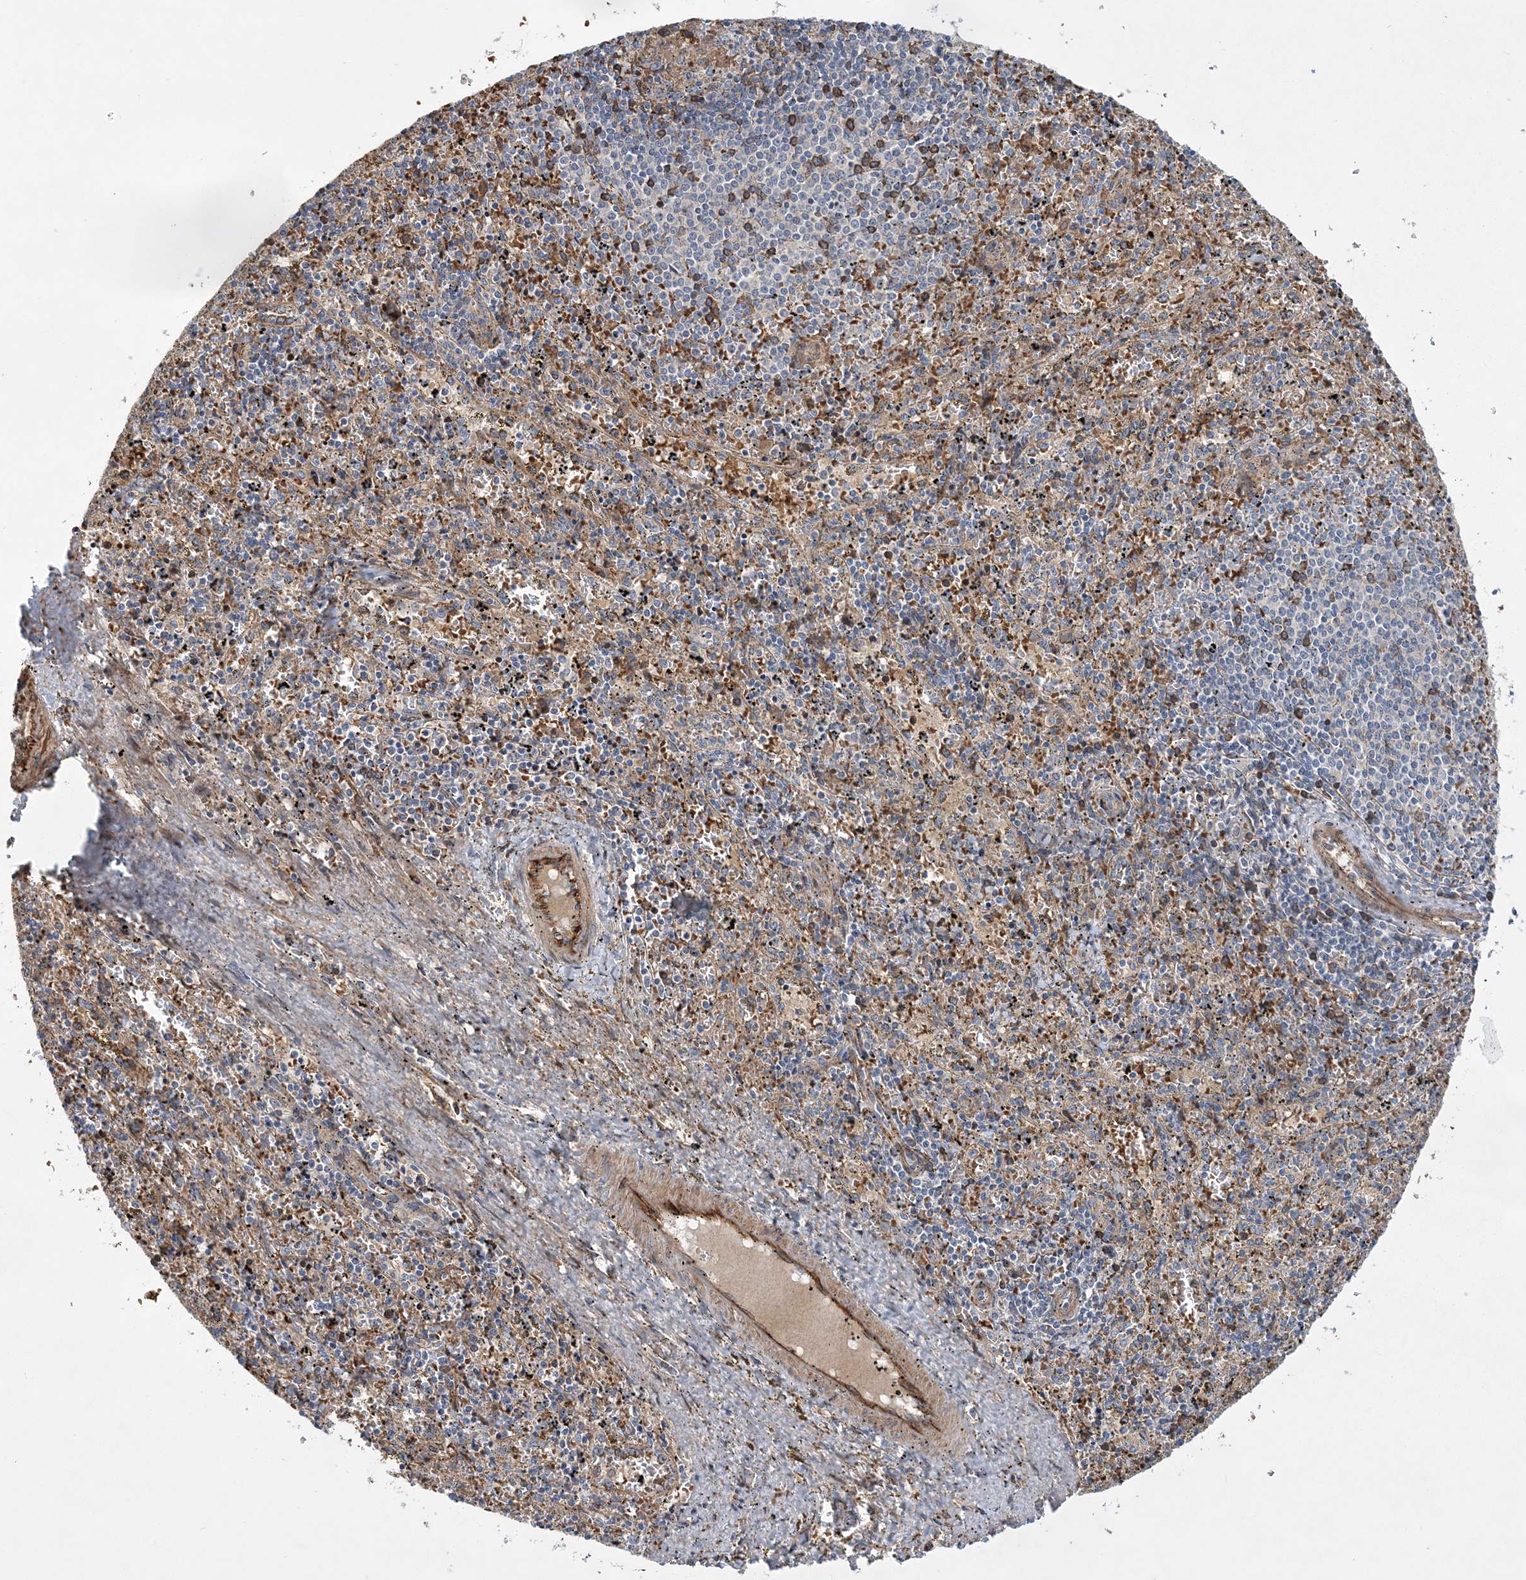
{"staining": {"intensity": "moderate", "quantity": "<25%", "location": "cytoplasmic/membranous"}, "tissue": "spleen", "cell_type": "Cells in red pulp", "image_type": "normal", "snomed": [{"axis": "morphology", "description": "Normal tissue, NOS"}, {"axis": "topography", "description": "Spleen"}], "caption": "Immunohistochemistry (IHC) photomicrograph of unremarkable spleen: spleen stained using immunohistochemistry shows low levels of moderate protein expression localized specifically in the cytoplasmic/membranous of cells in red pulp, appearing as a cytoplasmic/membranous brown color.", "gene": "CALN1", "patient": {"sex": "male", "age": 11}}